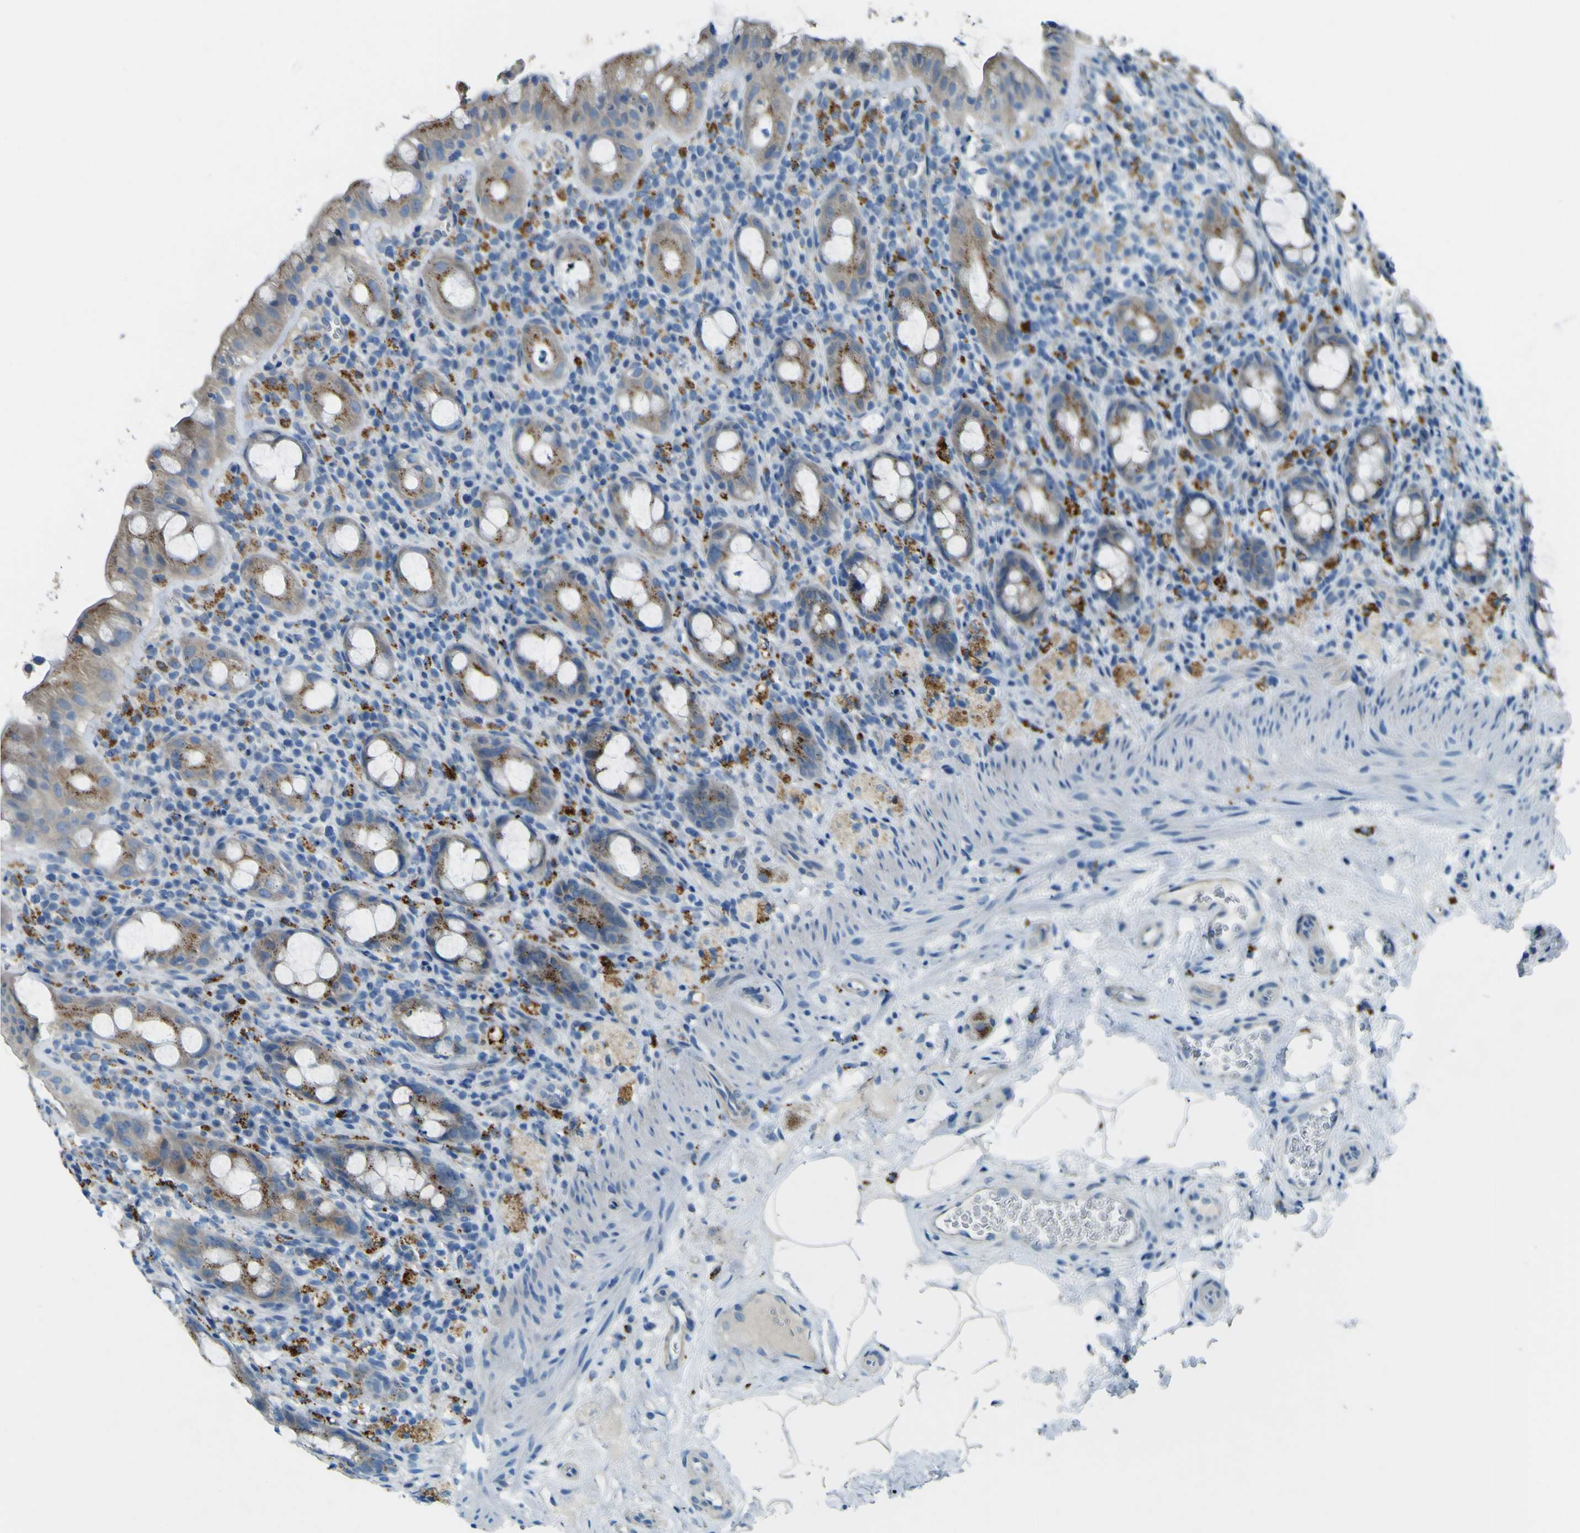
{"staining": {"intensity": "weak", "quantity": "25%-75%", "location": "cytoplasmic/membranous"}, "tissue": "rectum", "cell_type": "Glandular cells", "image_type": "normal", "snomed": [{"axis": "morphology", "description": "Normal tissue, NOS"}, {"axis": "topography", "description": "Rectum"}], "caption": "Normal rectum was stained to show a protein in brown. There is low levels of weak cytoplasmic/membranous positivity in approximately 25%-75% of glandular cells. Nuclei are stained in blue.", "gene": "PDE9A", "patient": {"sex": "male", "age": 44}}